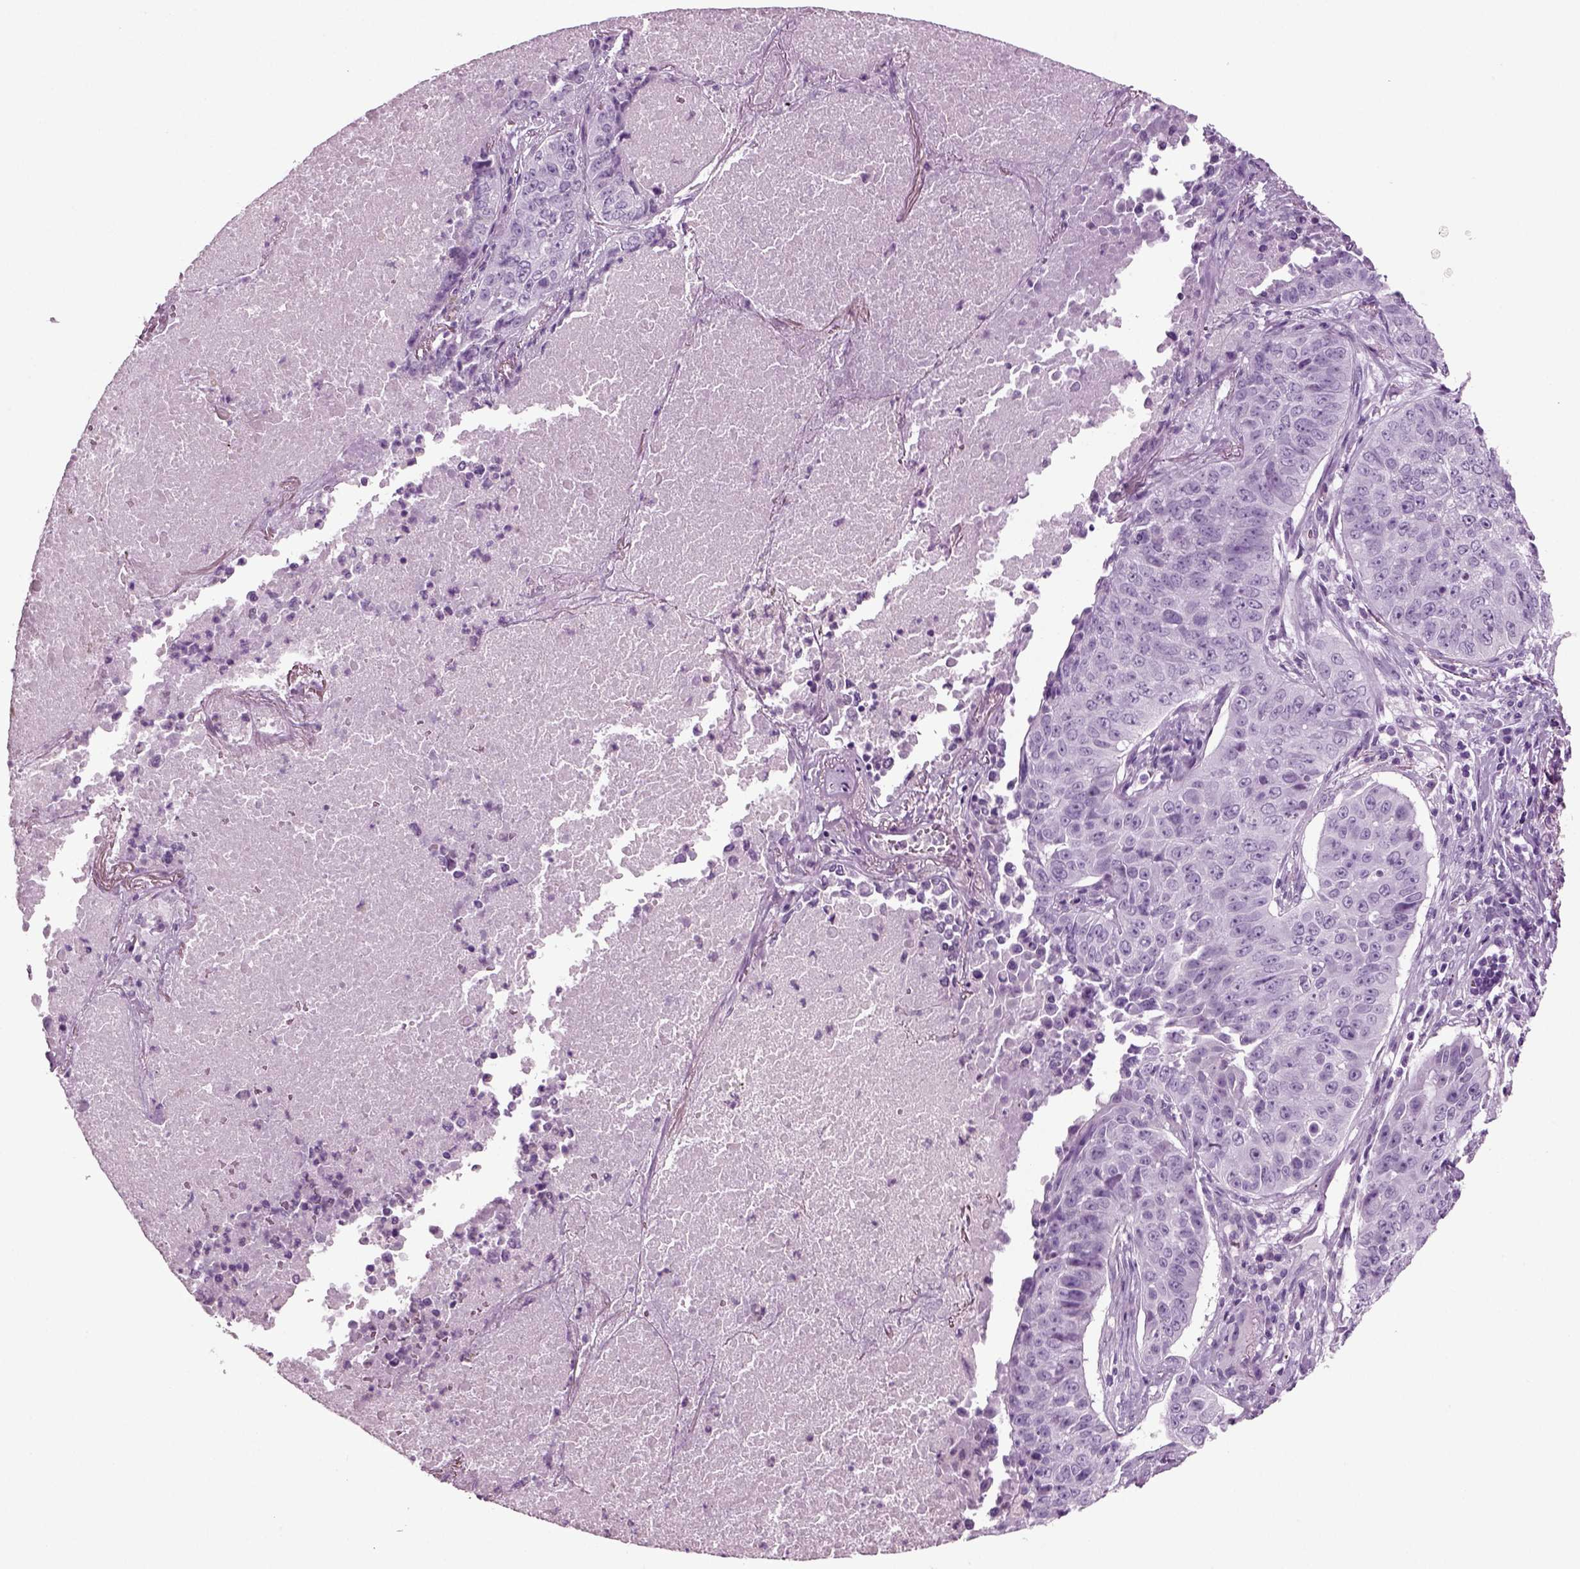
{"staining": {"intensity": "negative", "quantity": "none", "location": "none"}, "tissue": "lung cancer", "cell_type": "Tumor cells", "image_type": "cancer", "snomed": [{"axis": "morphology", "description": "Normal tissue, NOS"}, {"axis": "morphology", "description": "Squamous cell carcinoma, NOS"}, {"axis": "topography", "description": "Bronchus"}, {"axis": "topography", "description": "Lung"}], "caption": "A photomicrograph of lung squamous cell carcinoma stained for a protein displays no brown staining in tumor cells.", "gene": "CRABP1", "patient": {"sex": "male", "age": 64}}